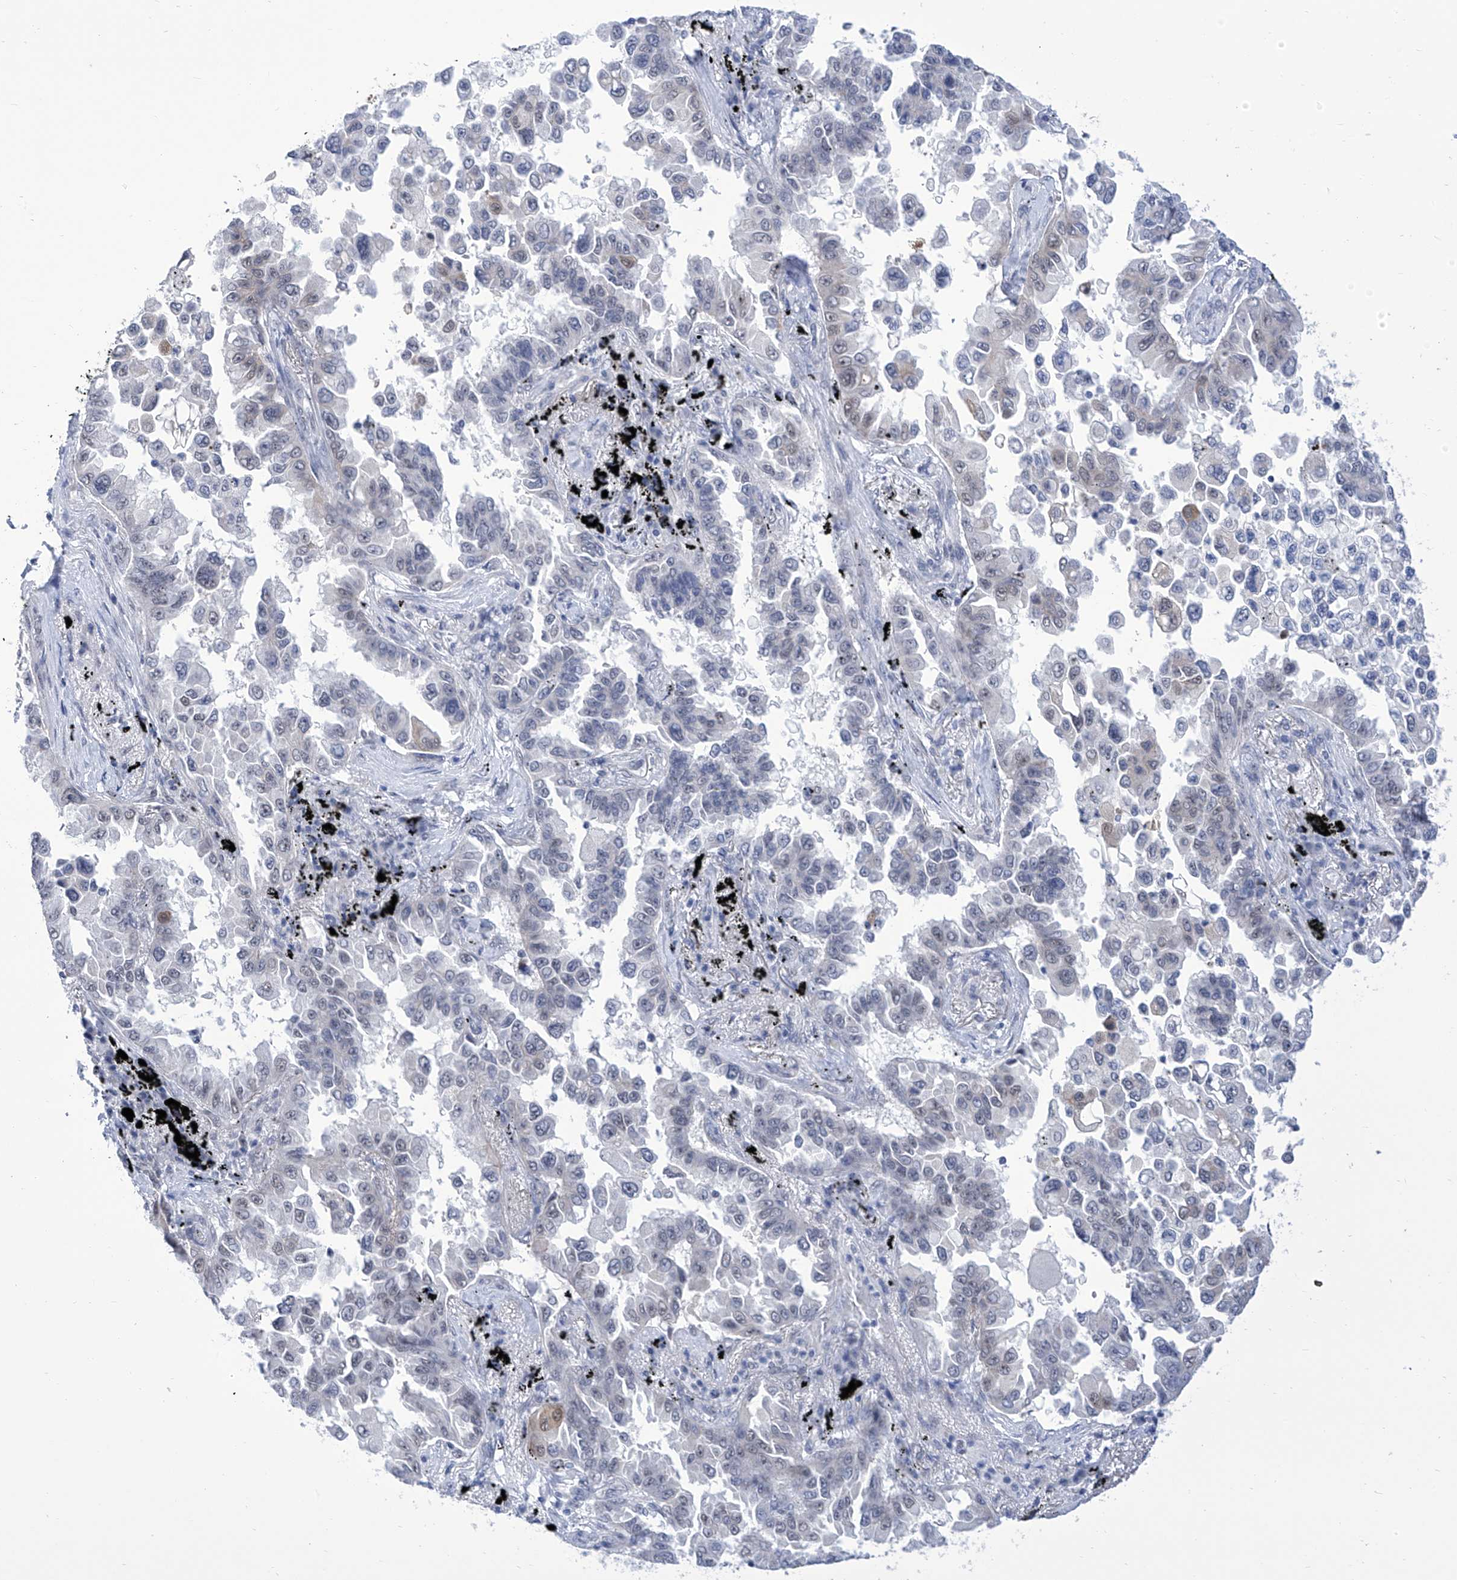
{"staining": {"intensity": "negative", "quantity": "none", "location": "none"}, "tissue": "lung cancer", "cell_type": "Tumor cells", "image_type": "cancer", "snomed": [{"axis": "morphology", "description": "Adenocarcinoma, NOS"}, {"axis": "topography", "description": "Lung"}], "caption": "DAB immunohistochemical staining of human lung cancer (adenocarcinoma) exhibits no significant positivity in tumor cells.", "gene": "SART1", "patient": {"sex": "female", "age": 67}}